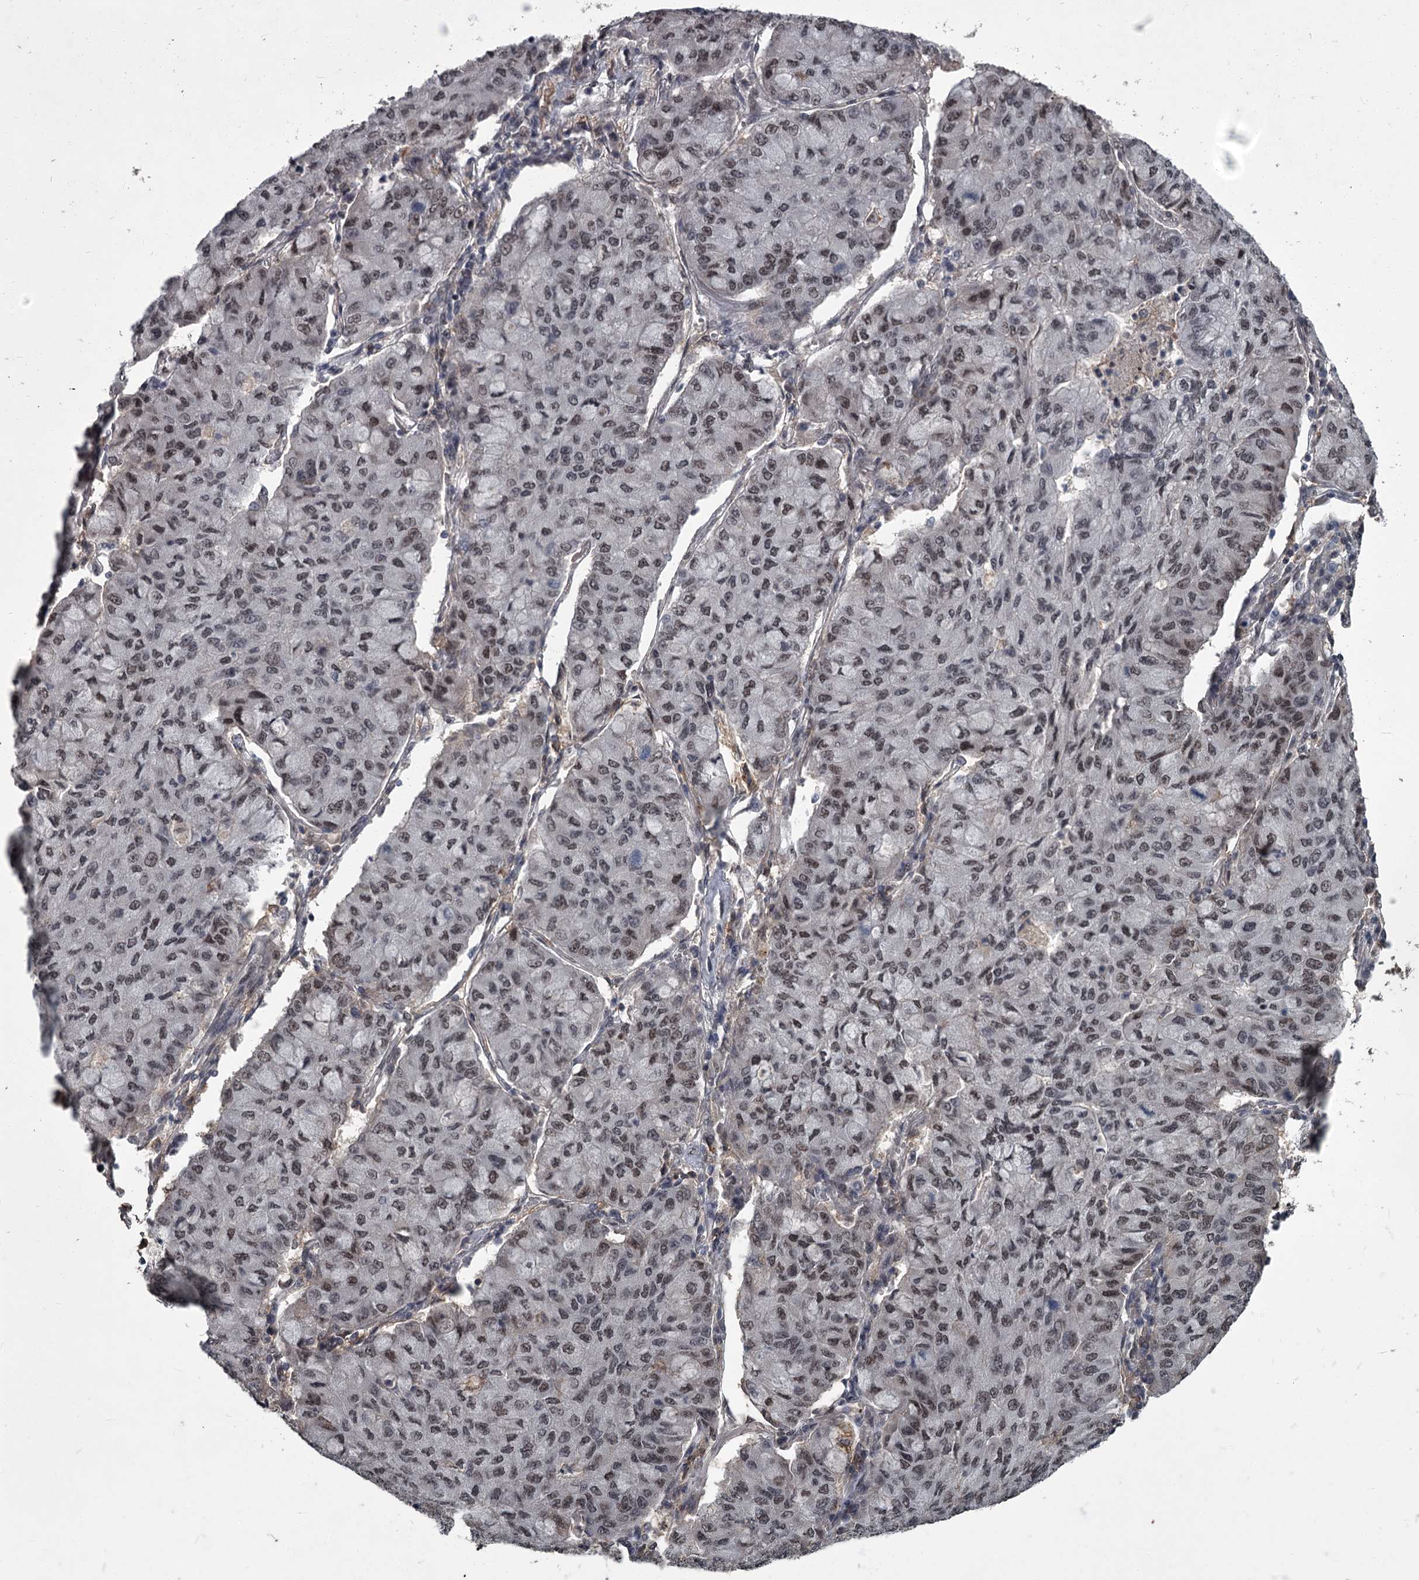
{"staining": {"intensity": "weak", "quantity": ">75%", "location": "nuclear"}, "tissue": "lung cancer", "cell_type": "Tumor cells", "image_type": "cancer", "snomed": [{"axis": "morphology", "description": "Squamous cell carcinoma, NOS"}, {"axis": "topography", "description": "Lung"}], "caption": "Immunohistochemistry (IHC) photomicrograph of human lung cancer (squamous cell carcinoma) stained for a protein (brown), which reveals low levels of weak nuclear positivity in approximately >75% of tumor cells.", "gene": "FLVCR2", "patient": {"sex": "male", "age": 74}}